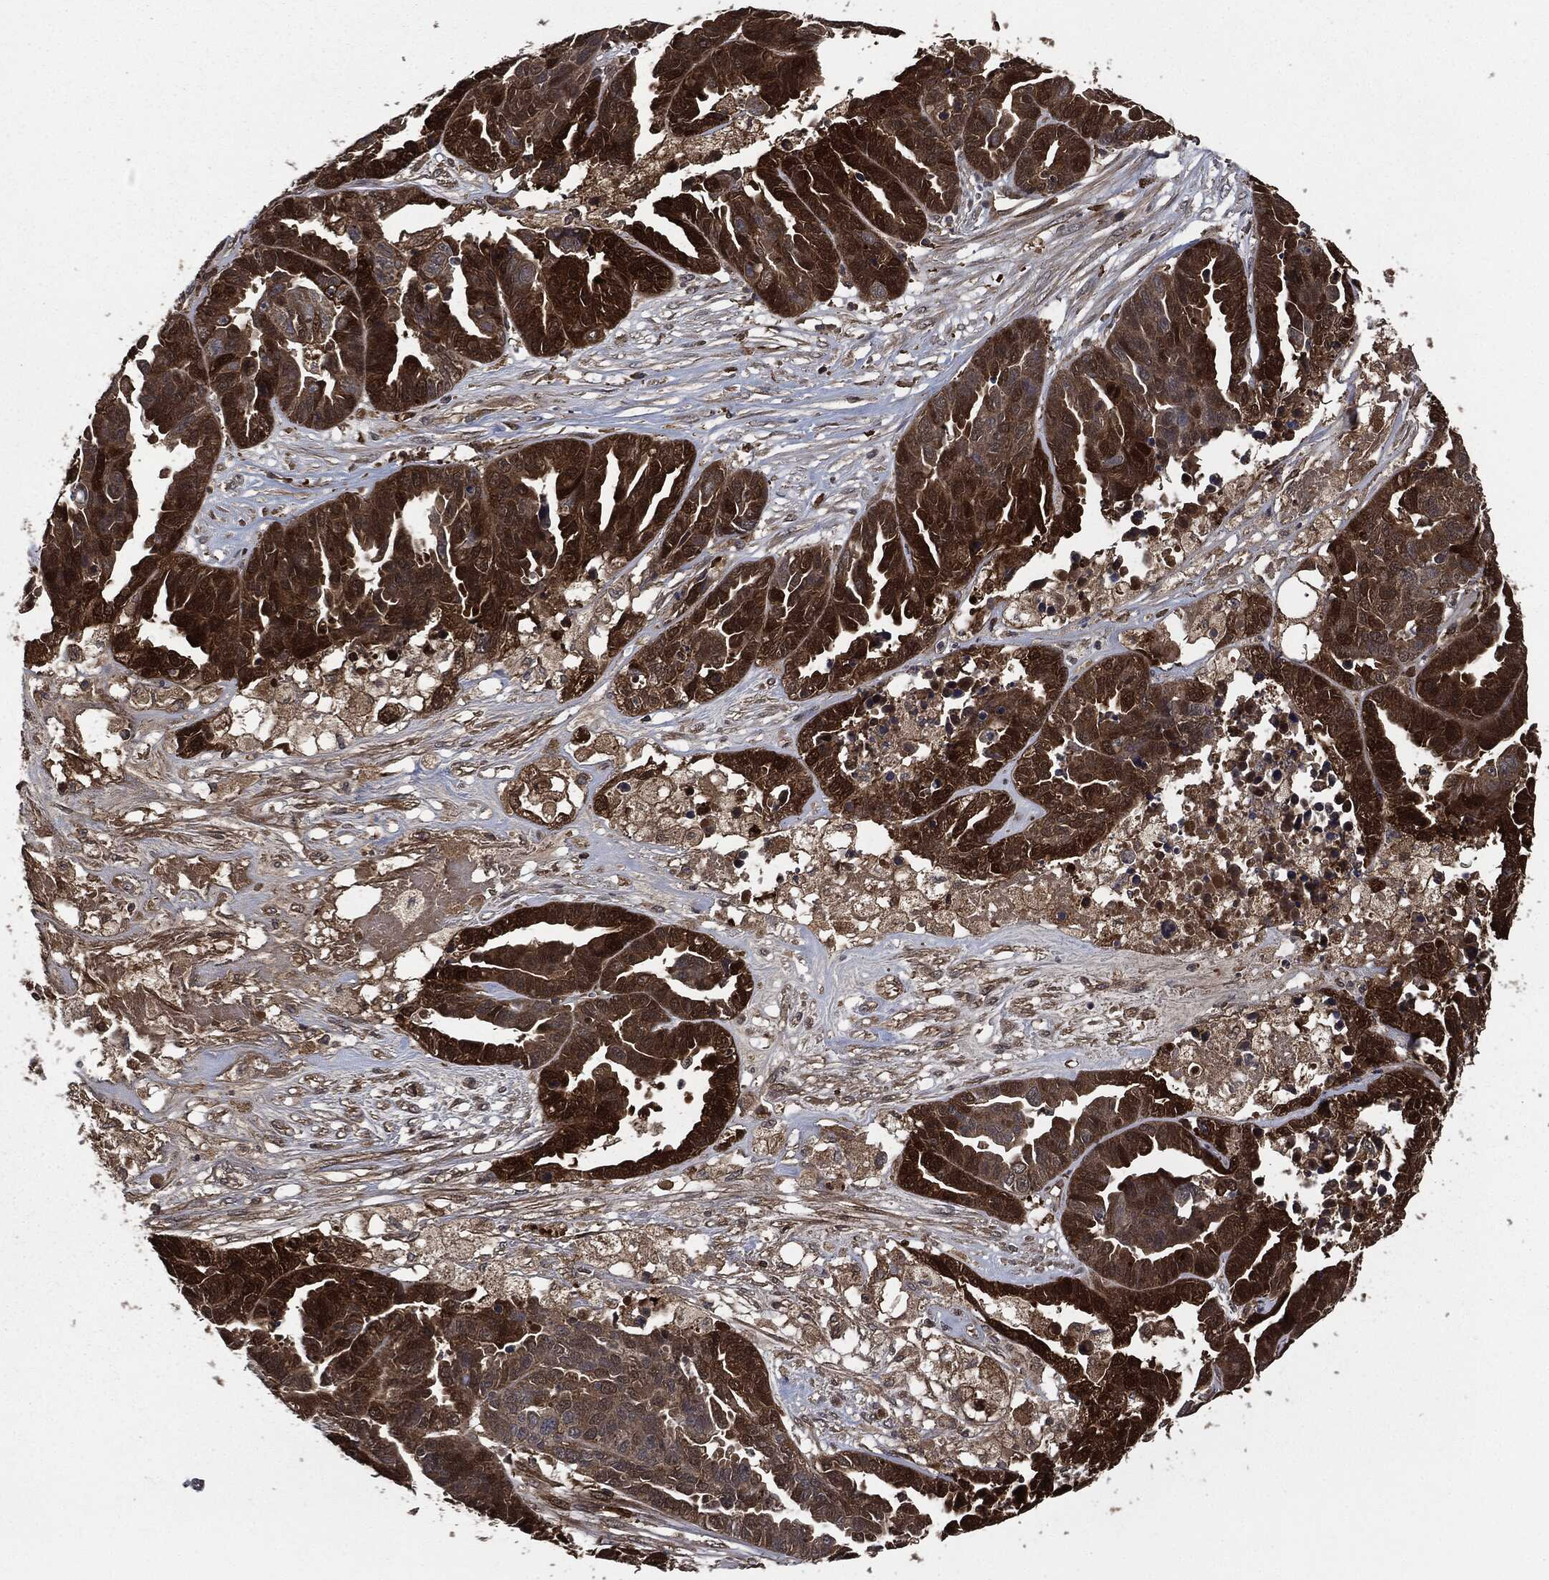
{"staining": {"intensity": "strong", "quantity": ">75%", "location": "cytoplasmic/membranous"}, "tissue": "ovarian cancer", "cell_type": "Tumor cells", "image_type": "cancer", "snomed": [{"axis": "morphology", "description": "Cystadenocarcinoma, serous, NOS"}, {"axis": "topography", "description": "Ovary"}], "caption": "An image of ovarian cancer stained for a protein demonstrates strong cytoplasmic/membranous brown staining in tumor cells.", "gene": "CRABP2", "patient": {"sex": "female", "age": 87}}